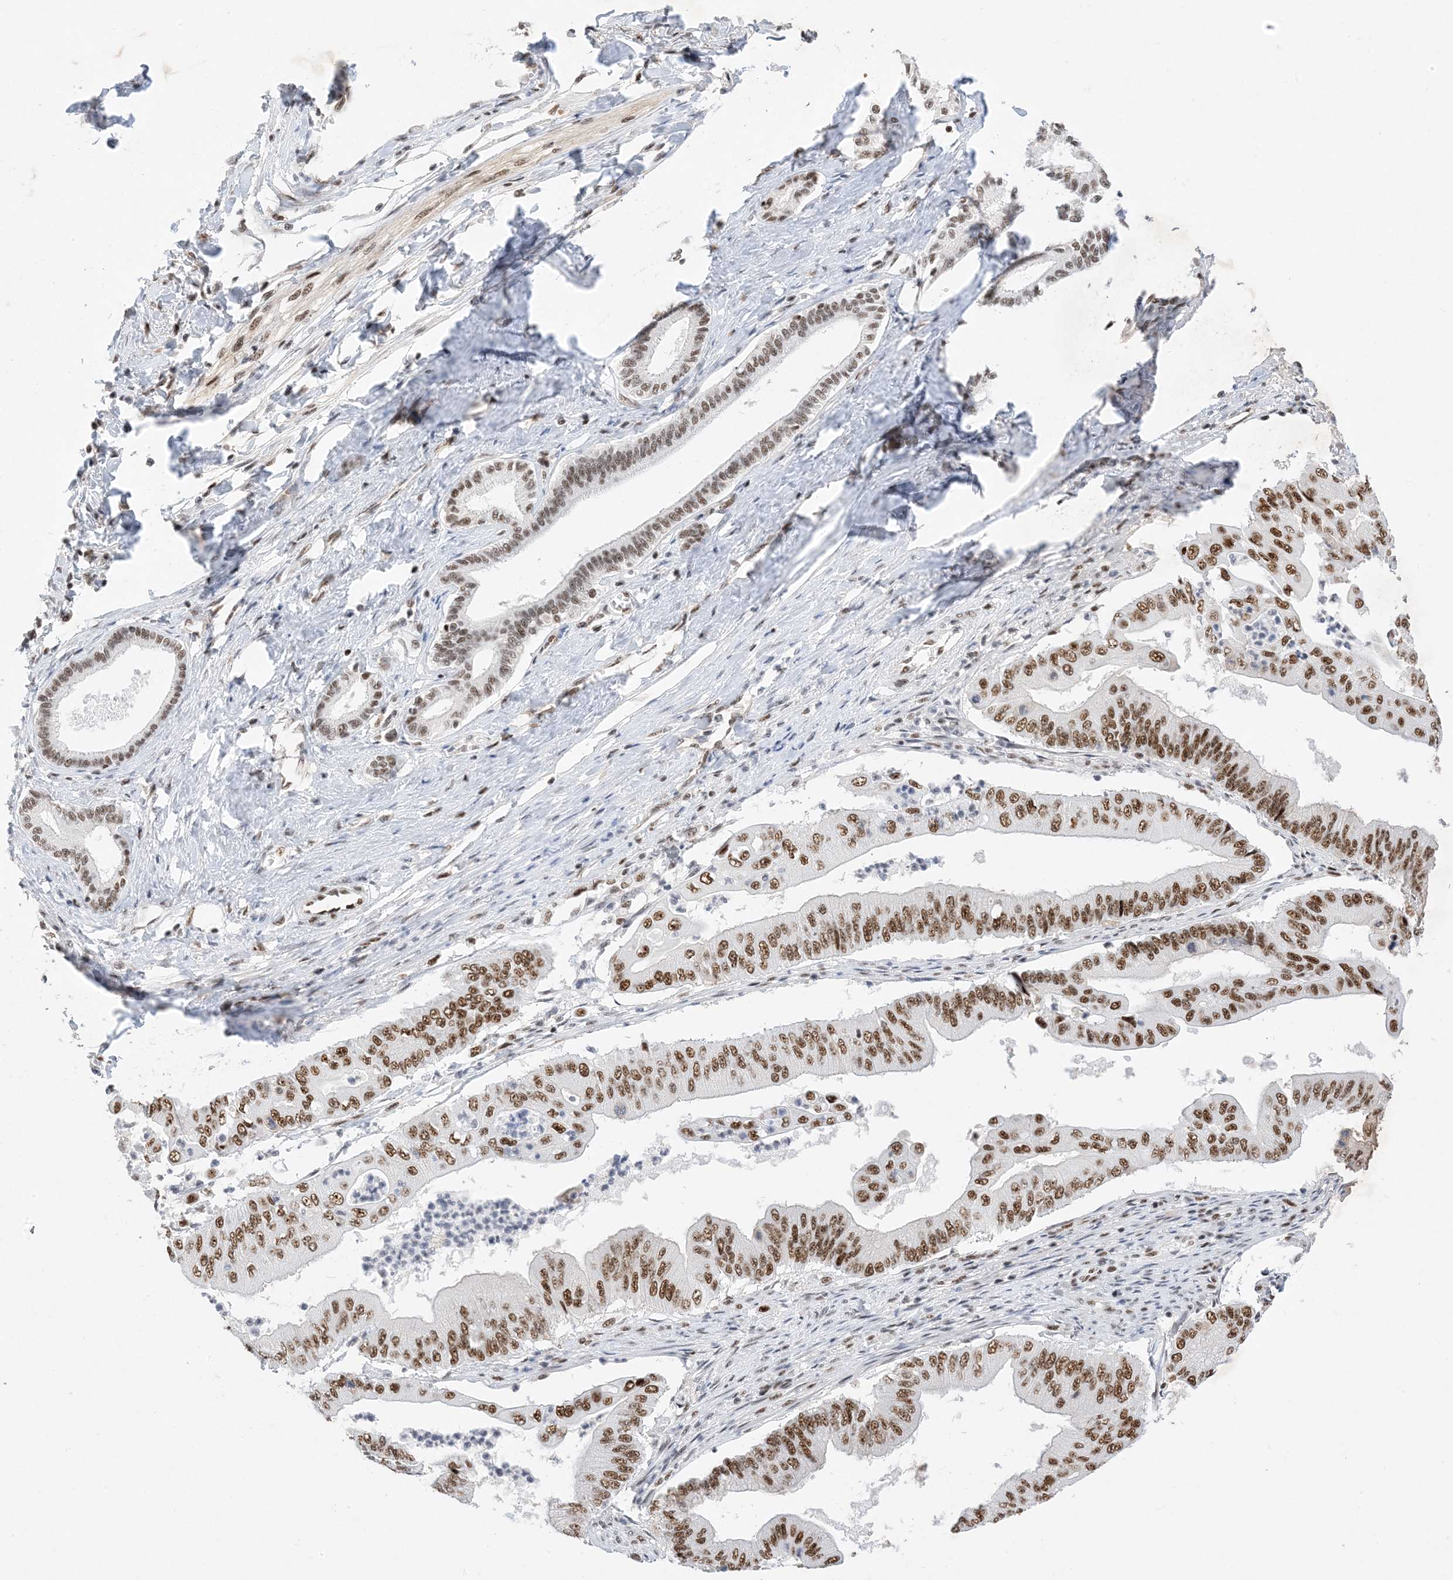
{"staining": {"intensity": "strong", "quantity": ">75%", "location": "nuclear"}, "tissue": "pancreatic cancer", "cell_type": "Tumor cells", "image_type": "cancer", "snomed": [{"axis": "morphology", "description": "Adenocarcinoma, NOS"}, {"axis": "topography", "description": "Pancreas"}], "caption": "Tumor cells demonstrate high levels of strong nuclear staining in approximately >75% of cells in pancreatic adenocarcinoma.", "gene": "SF3A3", "patient": {"sex": "female", "age": 77}}